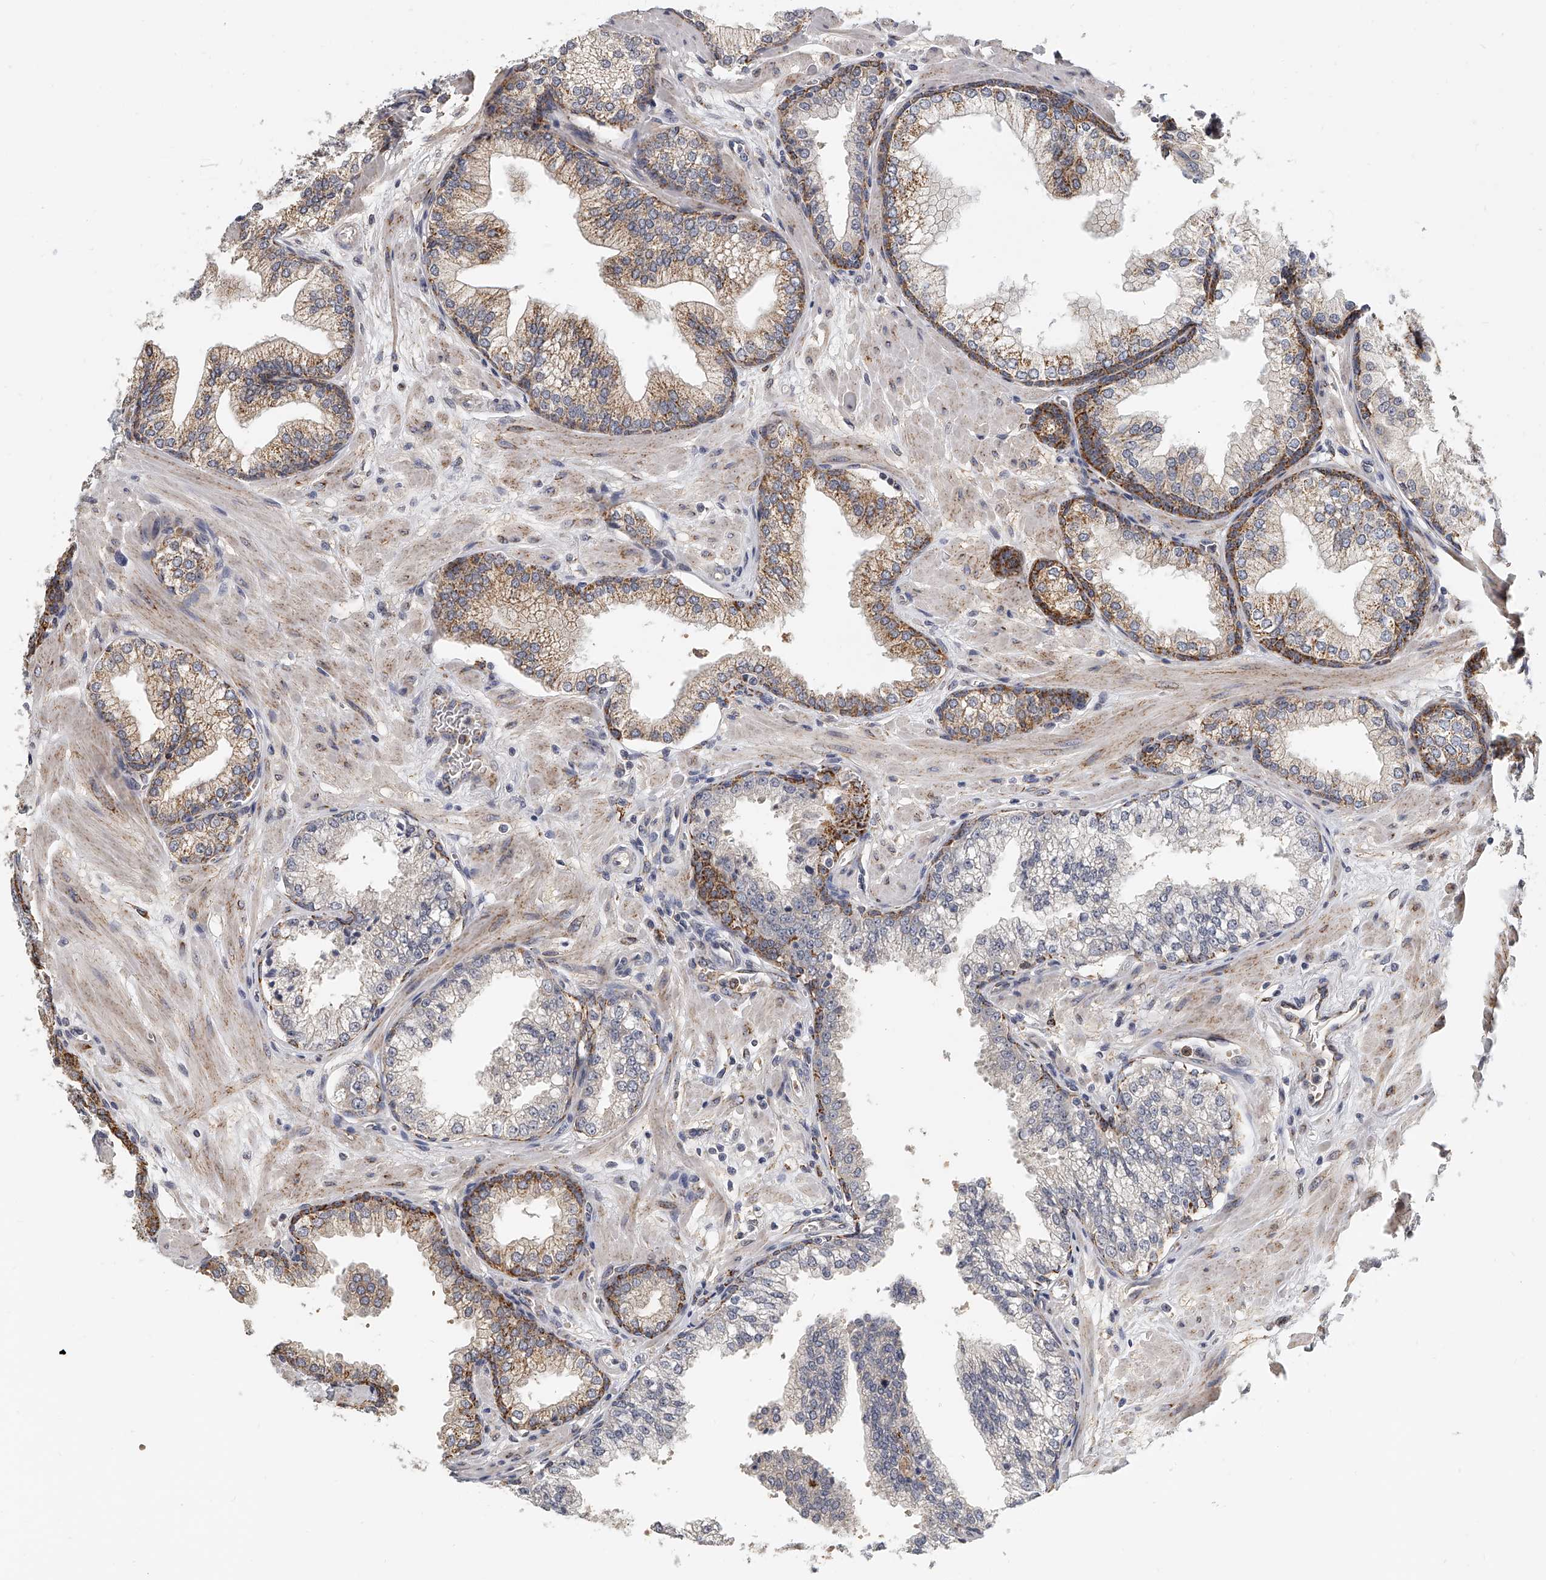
{"staining": {"intensity": "moderate", "quantity": "25%-75%", "location": "cytoplasmic/membranous"}, "tissue": "prostate", "cell_type": "Glandular cells", "image_type": "normal", "snomed": [{"axis": "morphology", "description": "Normal tissue, NOS"}, {"axis": "morphology", "description": "Urothelial carcinoma, Low grade"}, {"axis": "topography", "description": "Urinary bladder"}, {"axis": "topography", "description": "Prostate"}], "caption": "This is a histology image of immunohistochemistry staining of benign prostate, which shows moderate positivity in the cytoplasmic/membranous of glandular cells.", "gene": "KLHL7", "patient": {"sex": "male", "age": 60}}